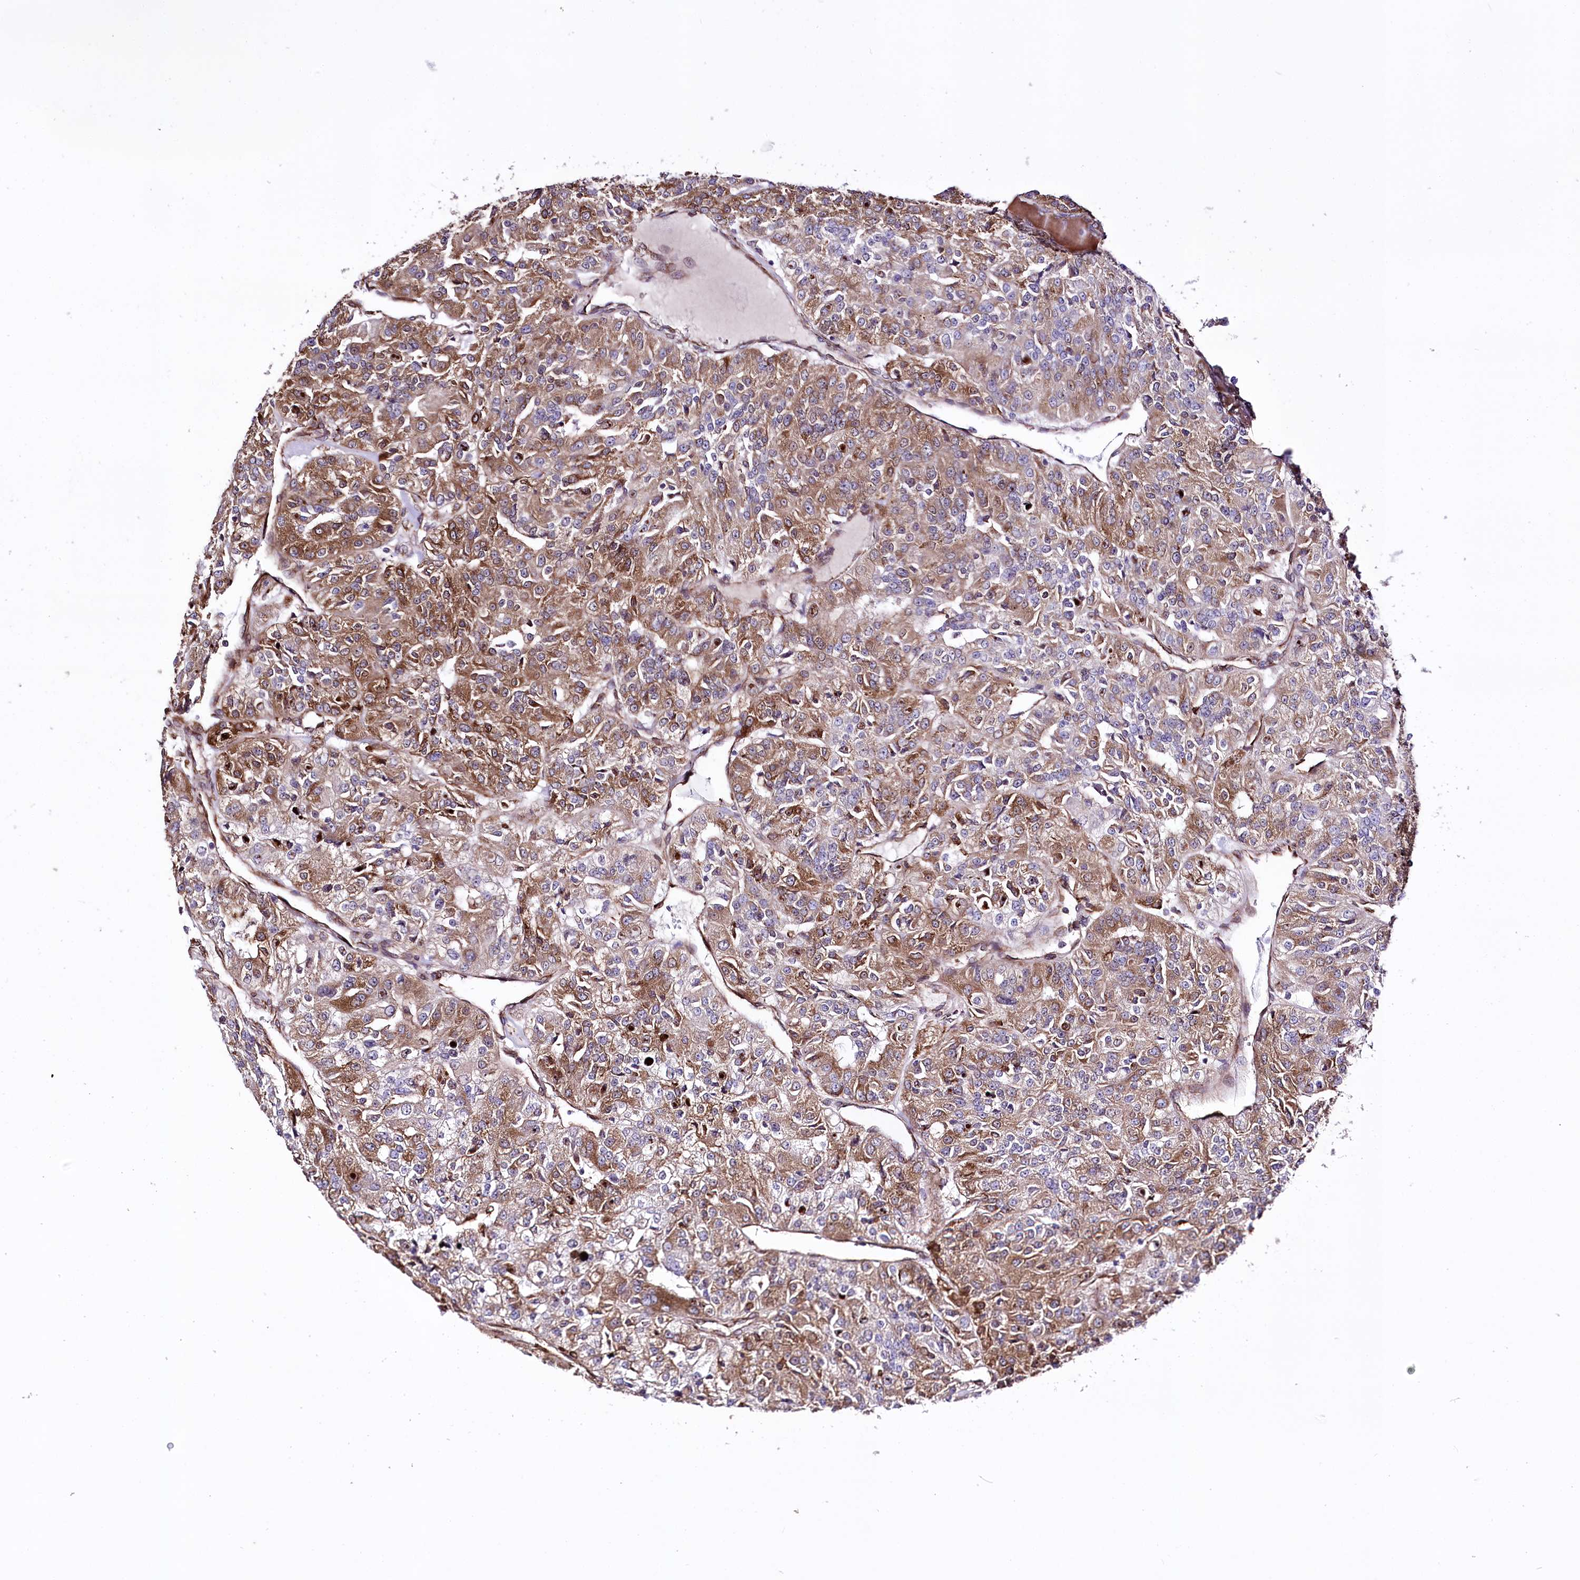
{"staining": {"intensity": "moderate", "quantity": ">75%", "location": "cytoplasmic/membranous"}, "tissue": "renal cancer", "cell_type": "Tumor cells", "image_type": "cancer", "snomed": [{"axis": "morphology", "description": "Adenocarcinoma, NOS"}, {"axis": "topography", "description": "Kidney"}], "caption": "Renal cancer (adenocarcinoma) stained with a protein marker shows moderate staining in tumor cells.", "gene": "WWC1", "patient": {"sex": "female", "age": 63}}